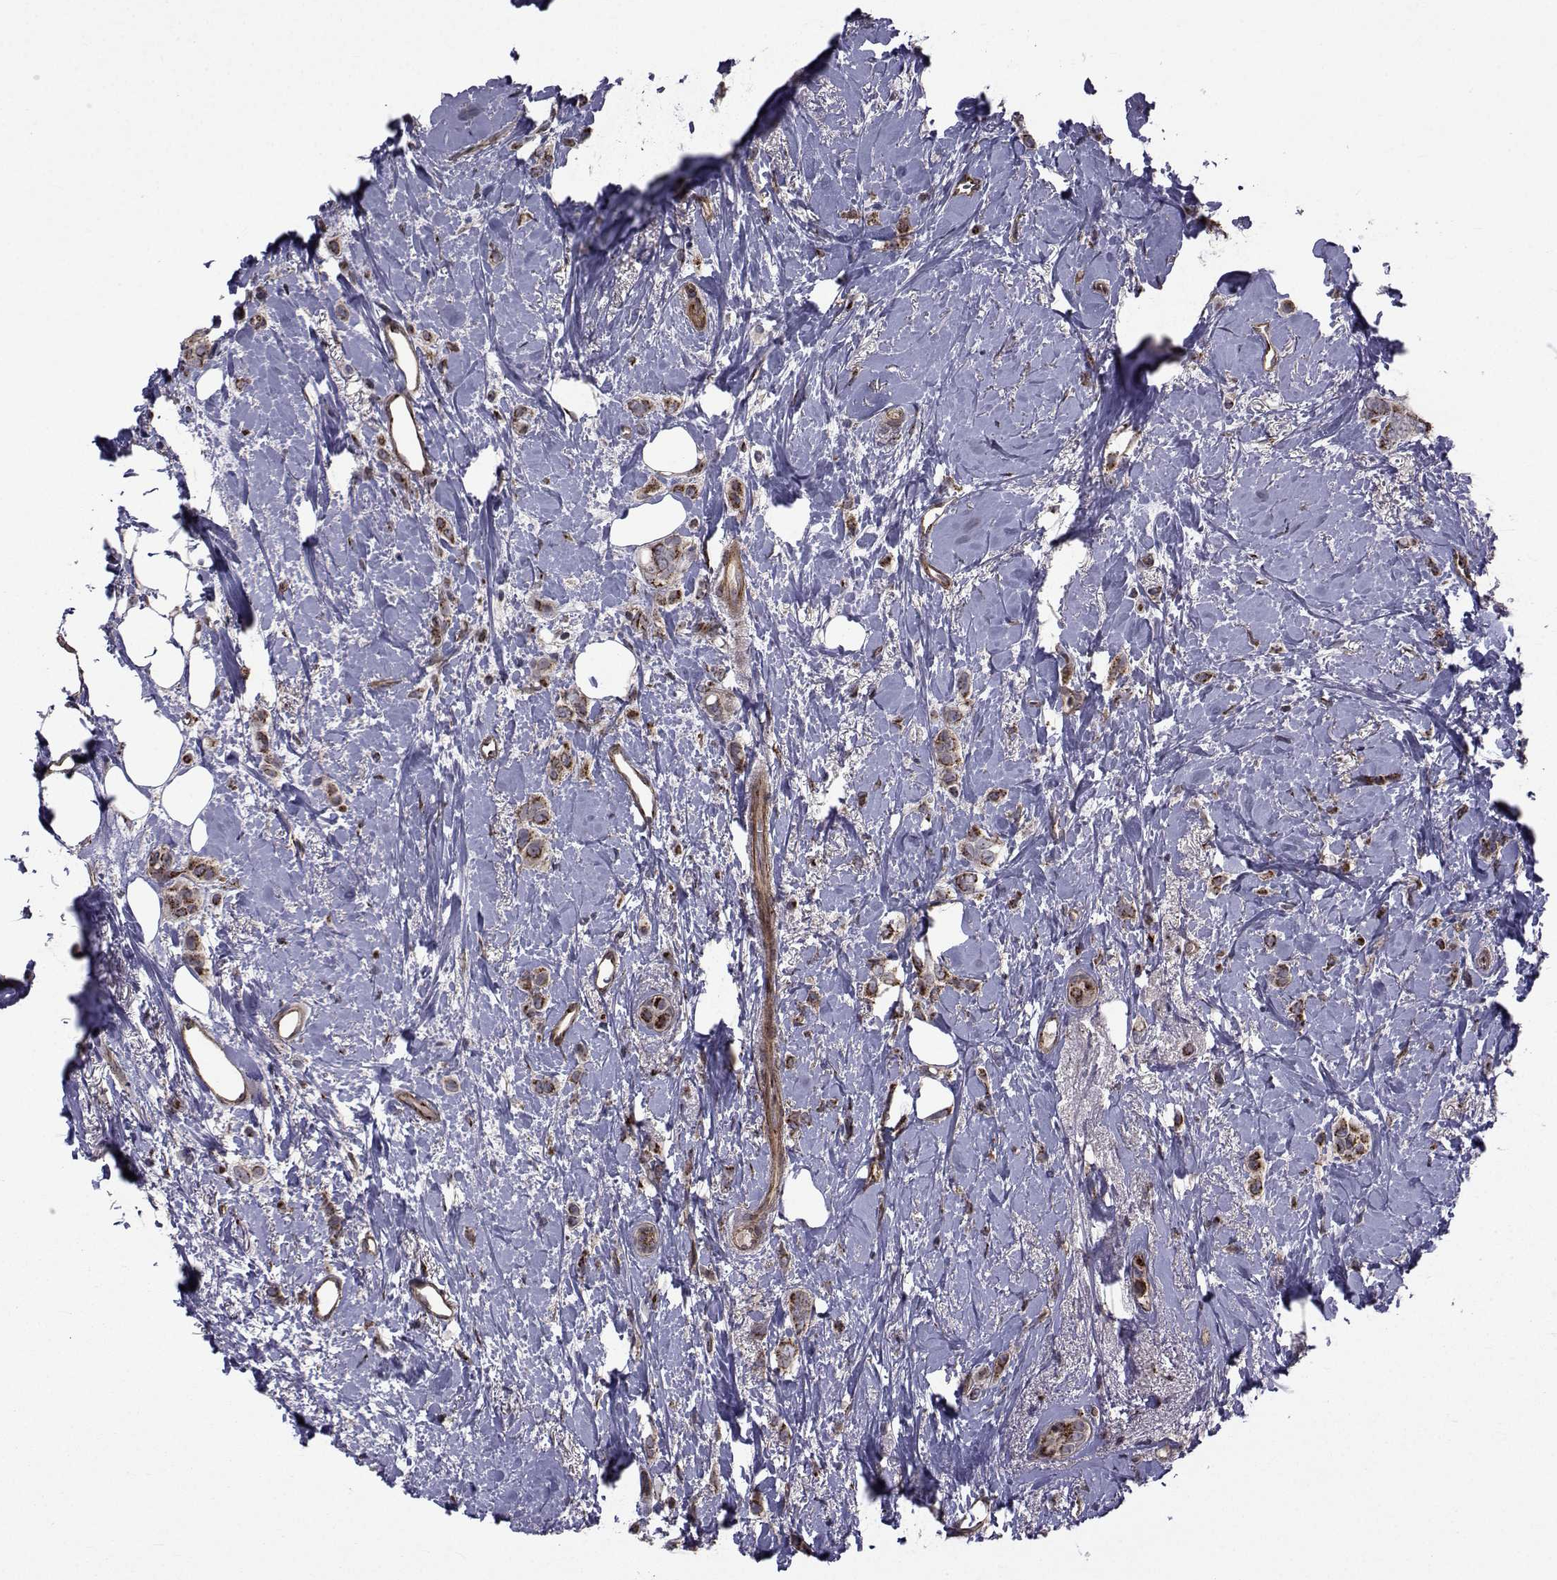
{"staining": {"intensity": "weak", "quantity": ">75%", "location": "cytoplasmic/membranous"}, "tissue": "breast cancer", "cell_type": "Tumor cells", "image_type": "cancer", "snomed": [{"axis": "morphology", "description": "Lobular carcinoma"}, {"axis": "topography", "description": "Breast"}], "caption": "A brown stain labels weak cytoplasmic/membranous expression of a protein in breast cancer (lobular carcinoma) tumor cells.", "gene": "ATP6V1C2", "patient": {"sex": "female", "age": 66}}